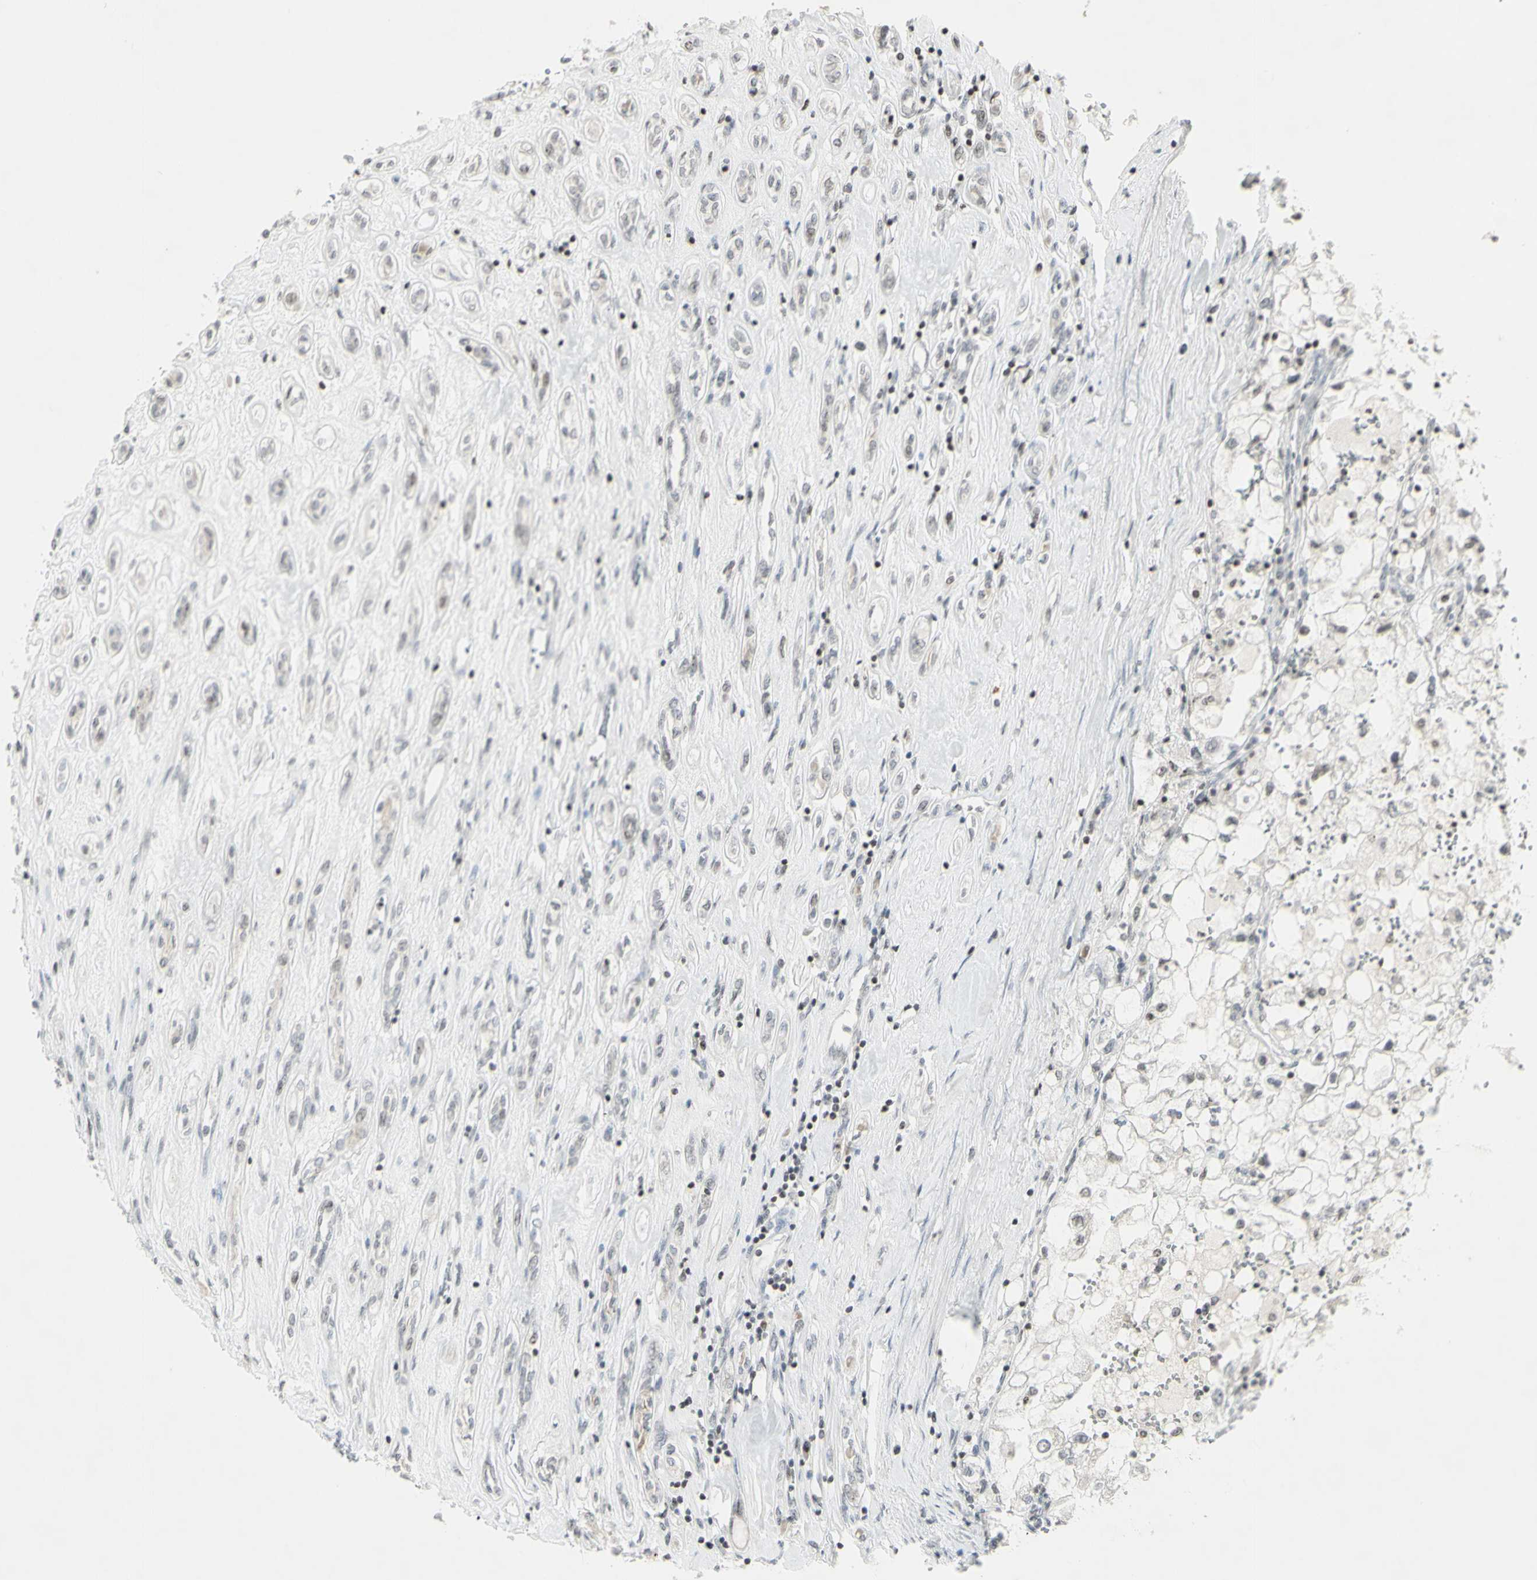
{"staining": {"intensity": "negative", "quantity": "none", "location": "none"}, "tissue": "renal cancer", "cell_type": "Tumor cells", "image_type": "cancer", "snomed": [{"axis": "morphology", "description": "Adenocarcinoma, NOS"}, {"axis": "topography", "description": "Kidney"}], "caption": "Micrograph shows no protein expression in tumor cells of renal adenocarcinoma tissue.", "gene": "MUC5AC", "patient": {"sex": "female", "age": 70}}